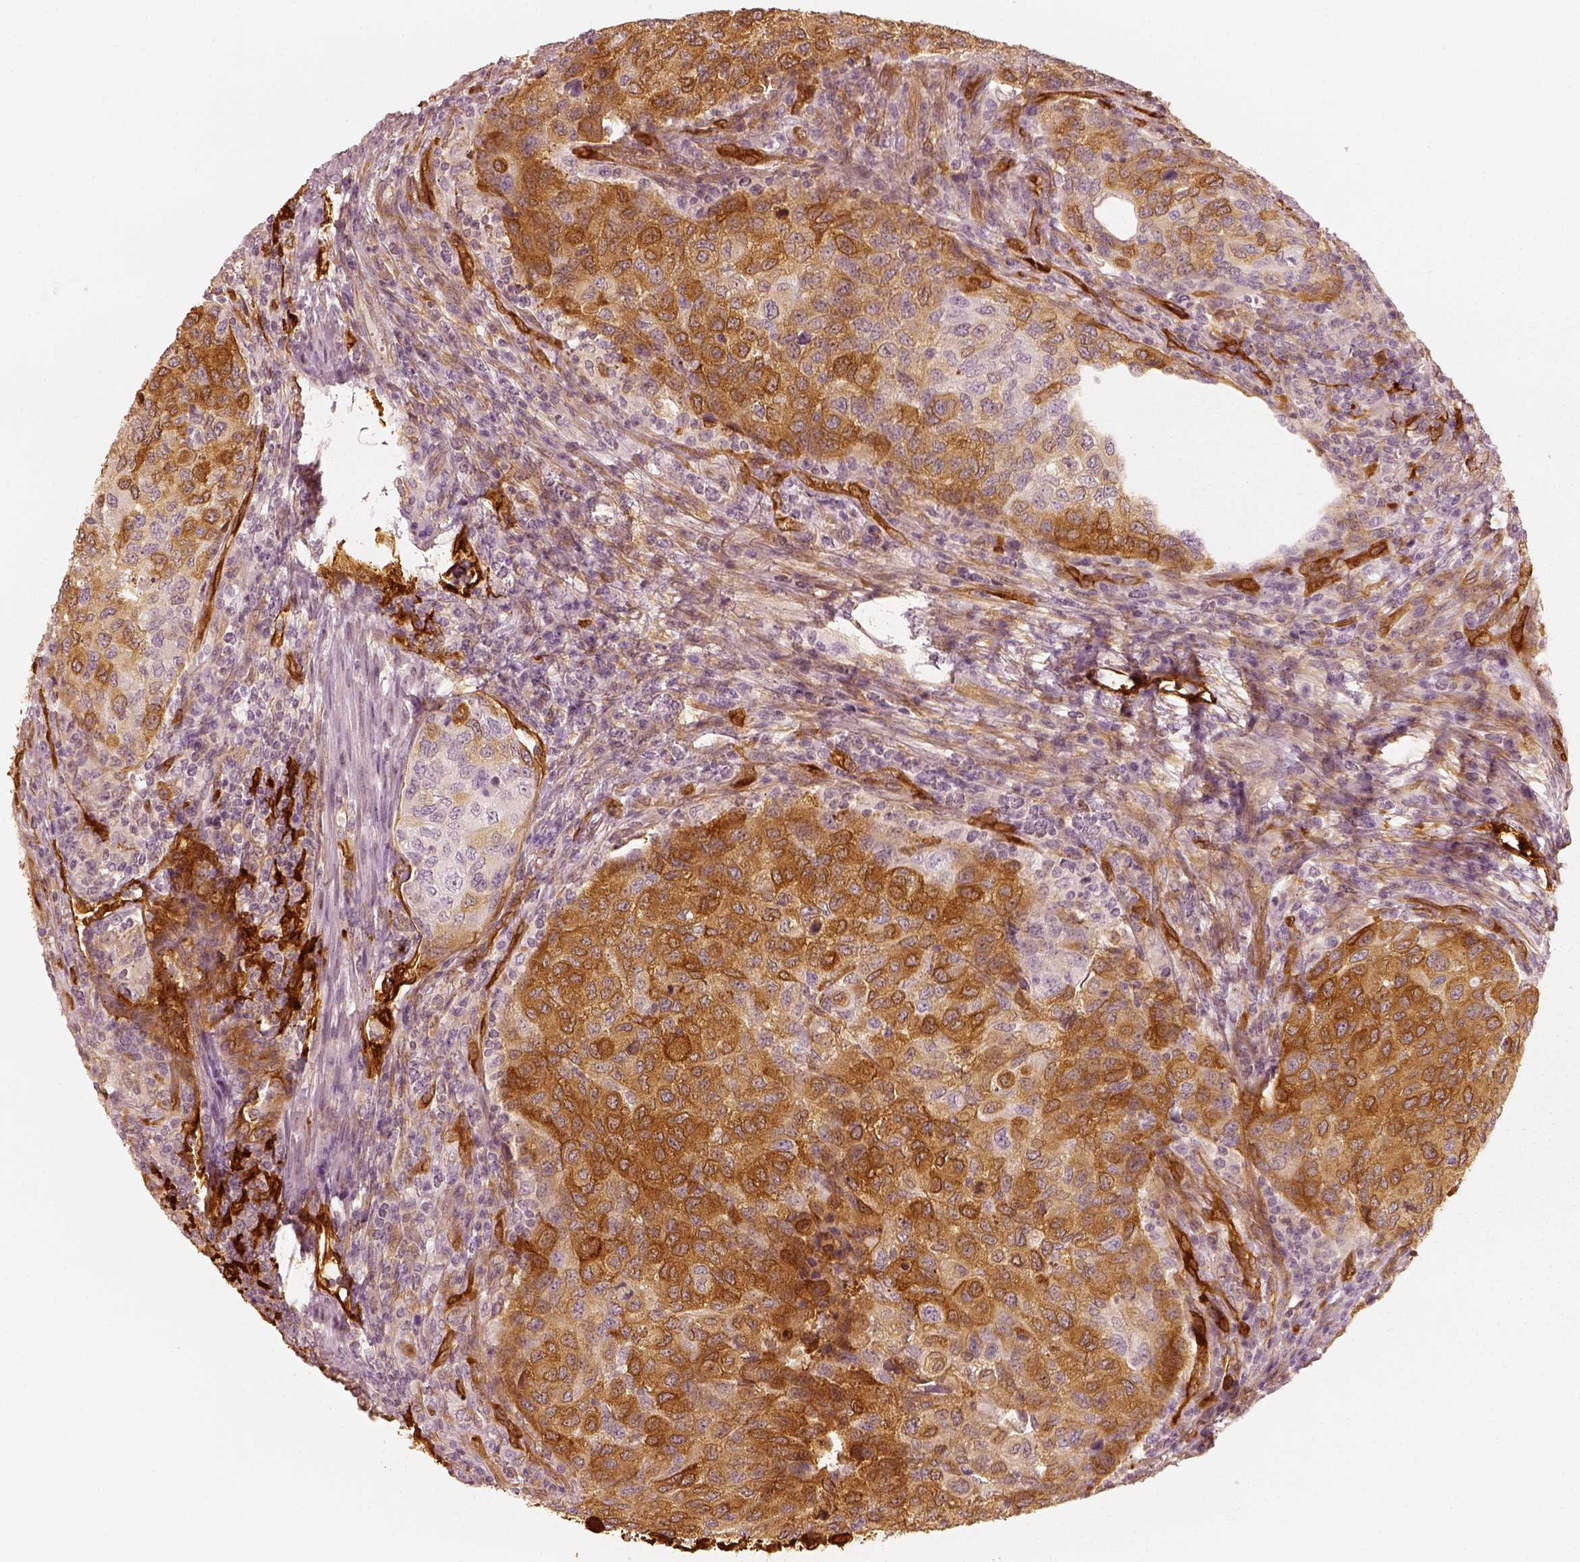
{"staining": {"intensity": "moderate", "quantity": ">75%", "location": "cytoplasmic/membranous"}, "tissue": "urothelial cancer", "cell_type": "Tumor cells", "image_type": "cancer", "snomed": [{"axis": "morphology", "description": "Urothelial carcinoma, High grade"}, {"axis": "topography", "description": "Urinary bladder"}], "caption": "Protein analysis of urothelial carcinoma (high-grade) tissue exhibits moderate cytoplasmic/membranous staining in about >75% of tumor cells.", "gene": "FSCN1", "patient": {"sex": "female", "age": 78}}